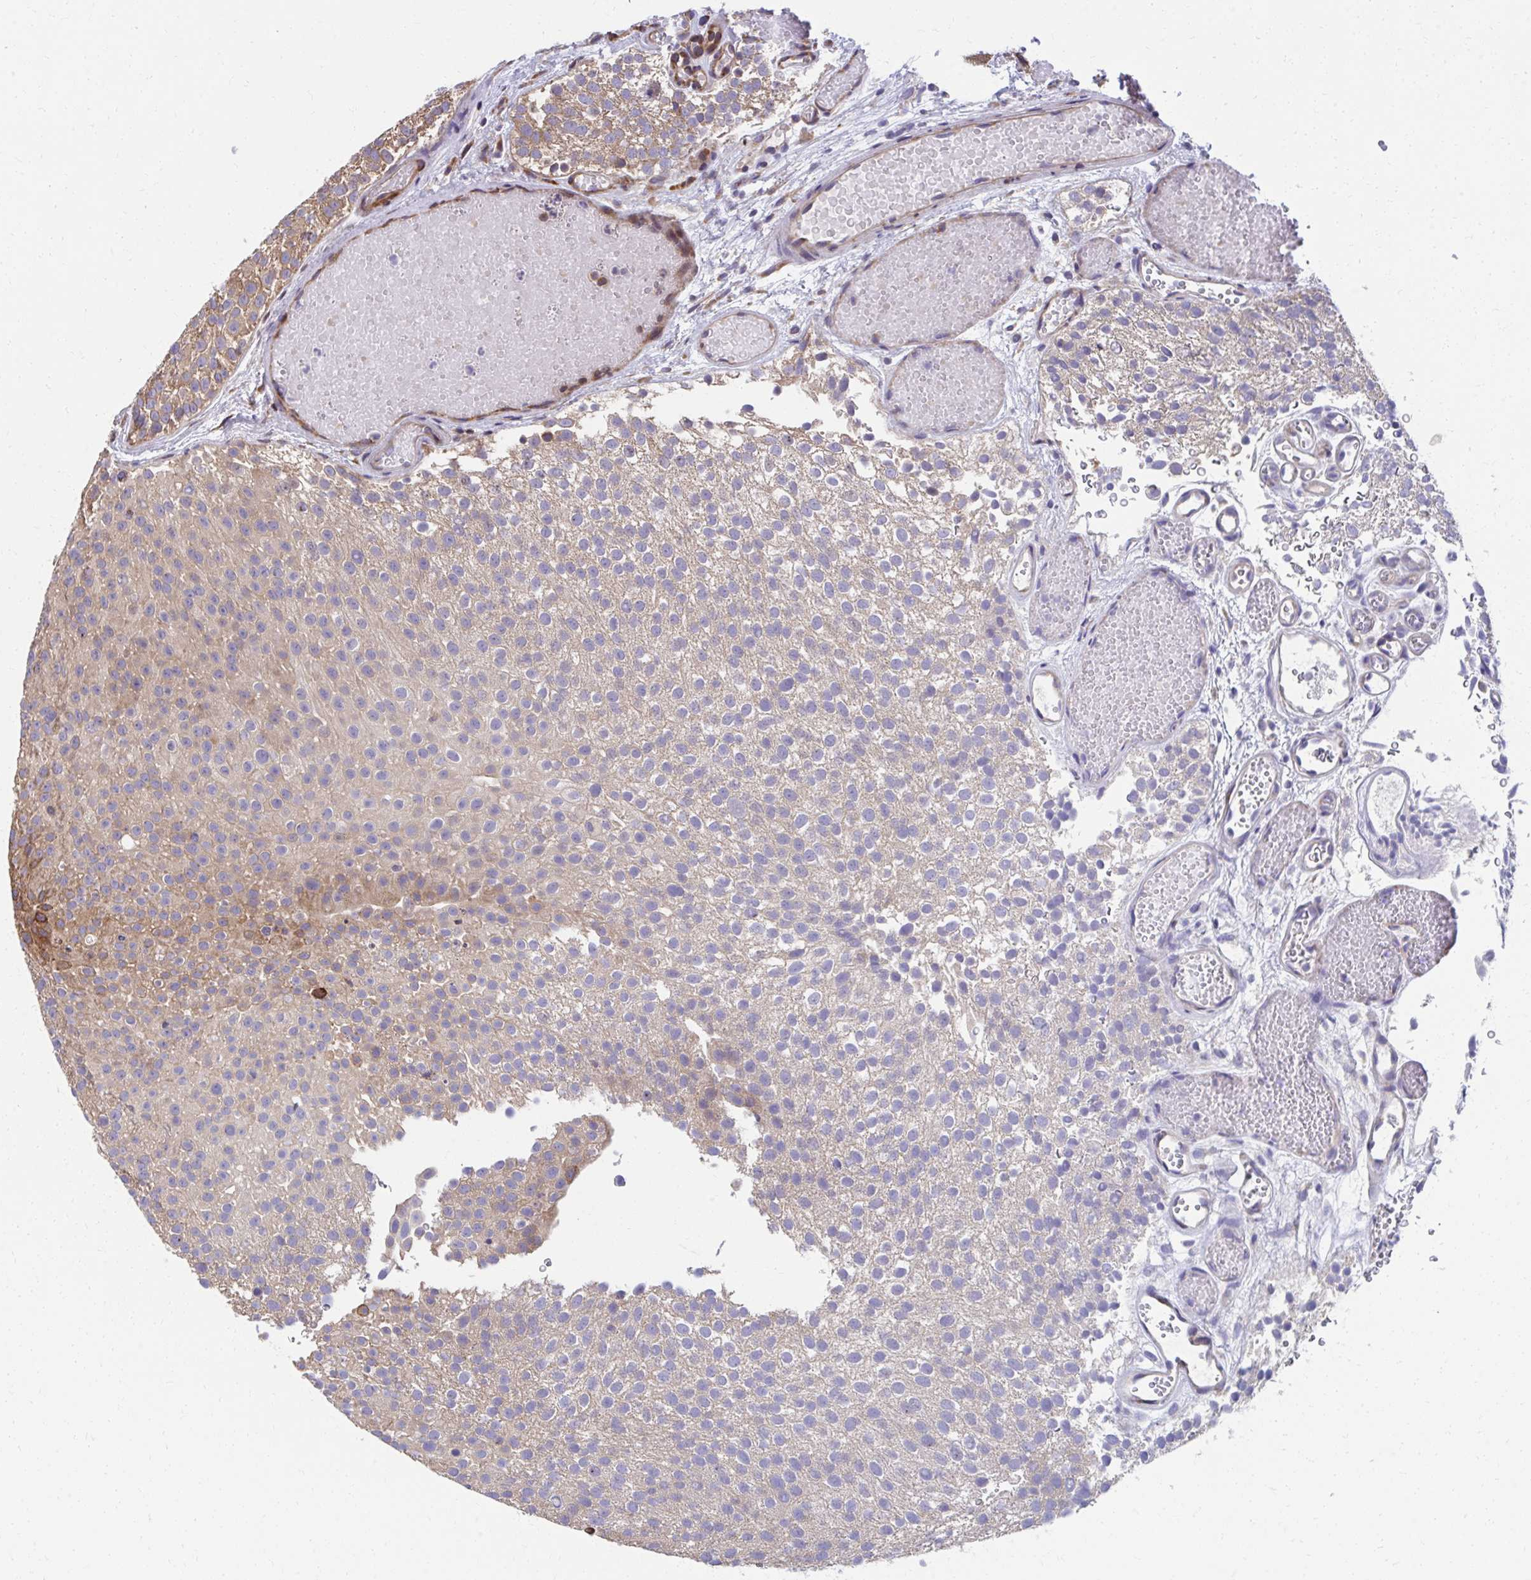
{"staining": {"intensity": "weak", "quantity": ">75%", "location": "cytoplasmic/membranous"}, "tissue": "urothelial cancer", "cell_type": "Tumor cells", "image_type": "cancer", "snomed": [{"axis": "morphology", "description": "Urothelial carcinoma, Low grade"}, {"axis": "topography", "description": "Urinary bladder"}], "caption": "Tumor cells show low levels of weak cytoplasmic/membranous expression in about >75% of cells in urothelial cancer.", "gene": "ZNF778", "patient": {"sex": "male", "age": 78}}